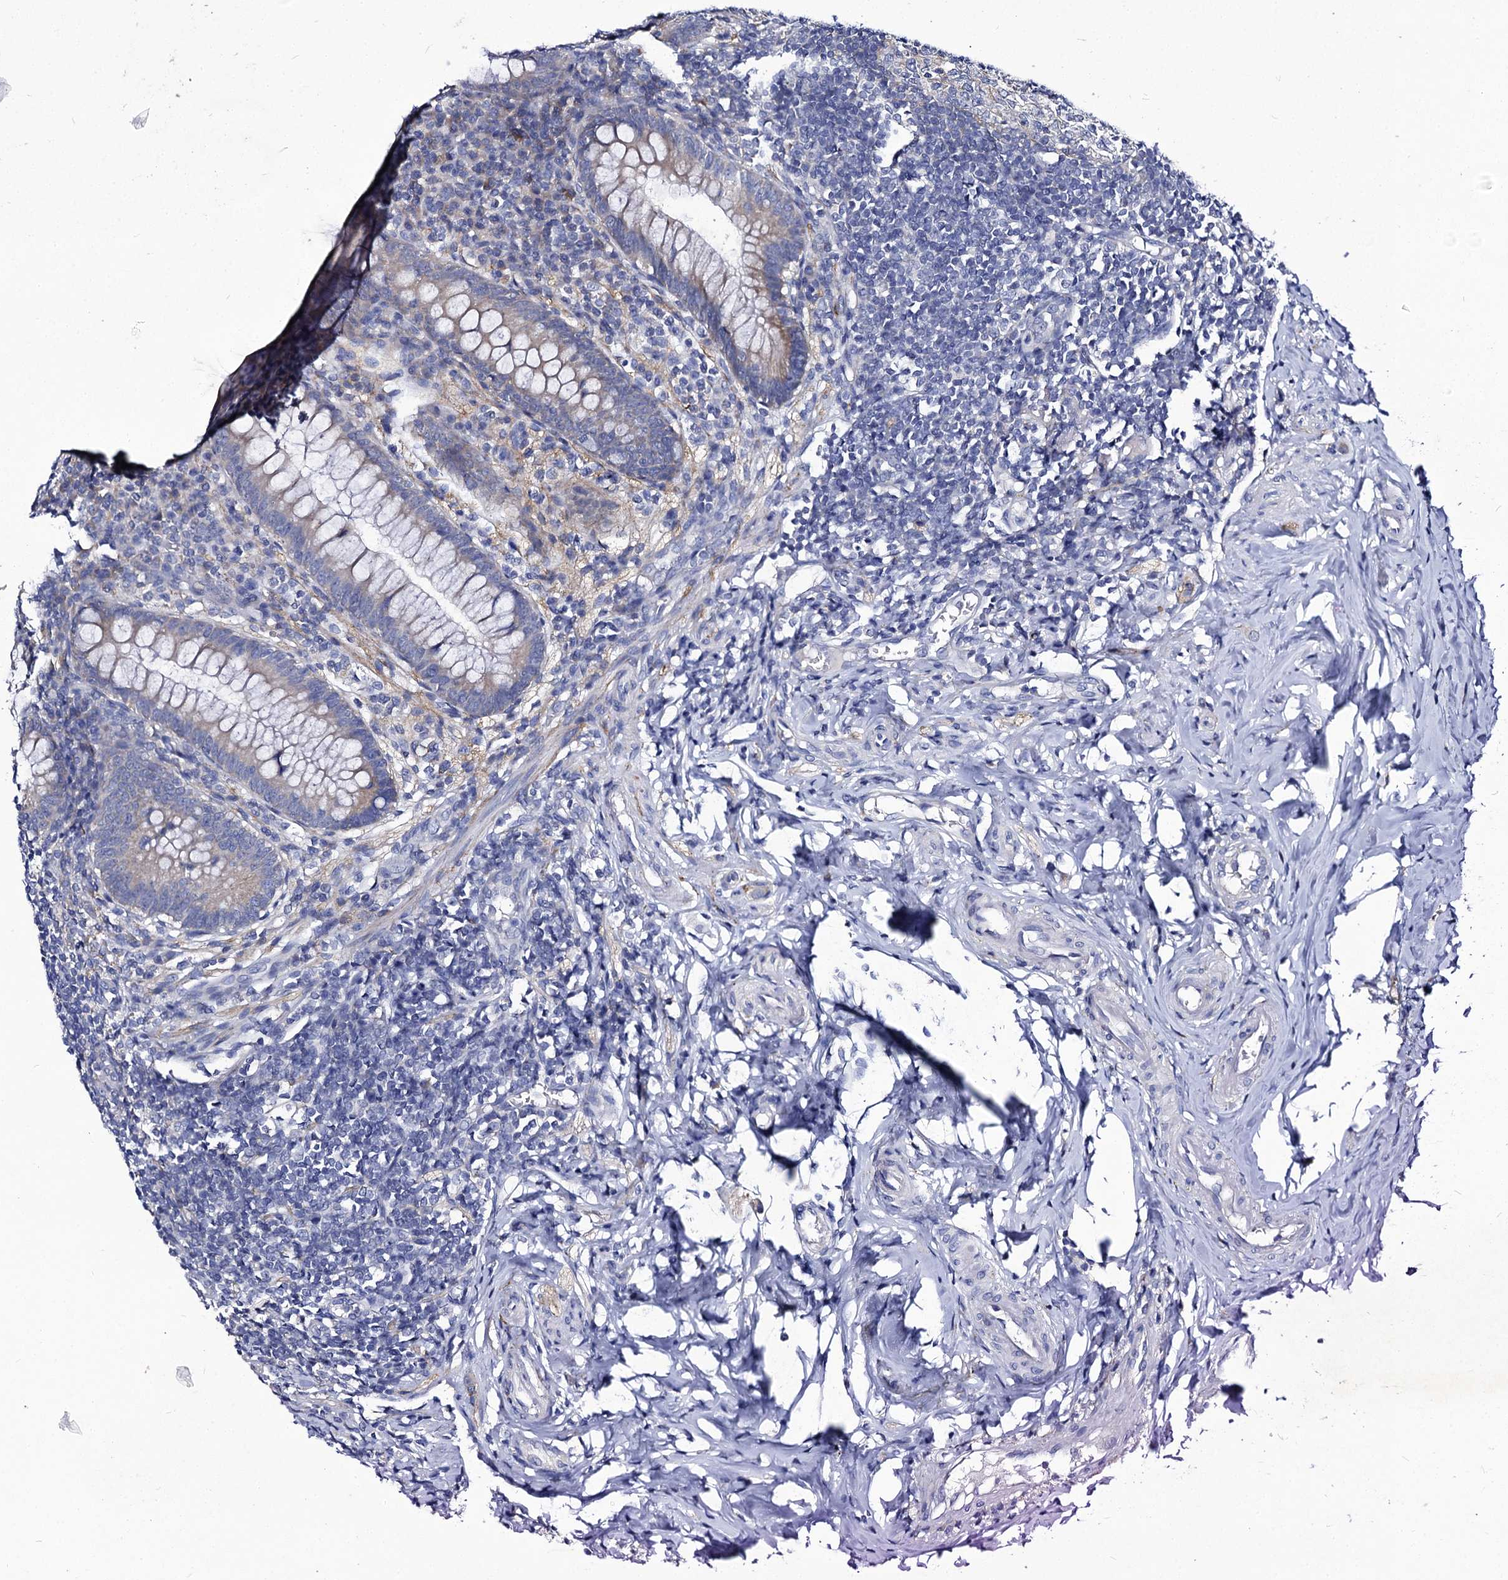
{"staining": {"intensity": "weak", "quantity": "25%-75%", "location": "cytoplasmic/membranous"}, "tissue": "appendix", "cell_type": "Glandular cells", "image_type": "normal", "snomed": [{"axis": "morphology", "description": "Normal tissue, NOS"}, {"axis": "topography", "description": "Appendix"}], "caption": "A histopathology image of appendix stained for a protein reveals weak cytoplasmic/membranous brown staining in glandular cells. (DAB (3,3'-diaminobenzidine) IHC with brightfield microscopy, high magnification).", "gene": "PANX2", "patient": {"sex": "female", "age": 33}}